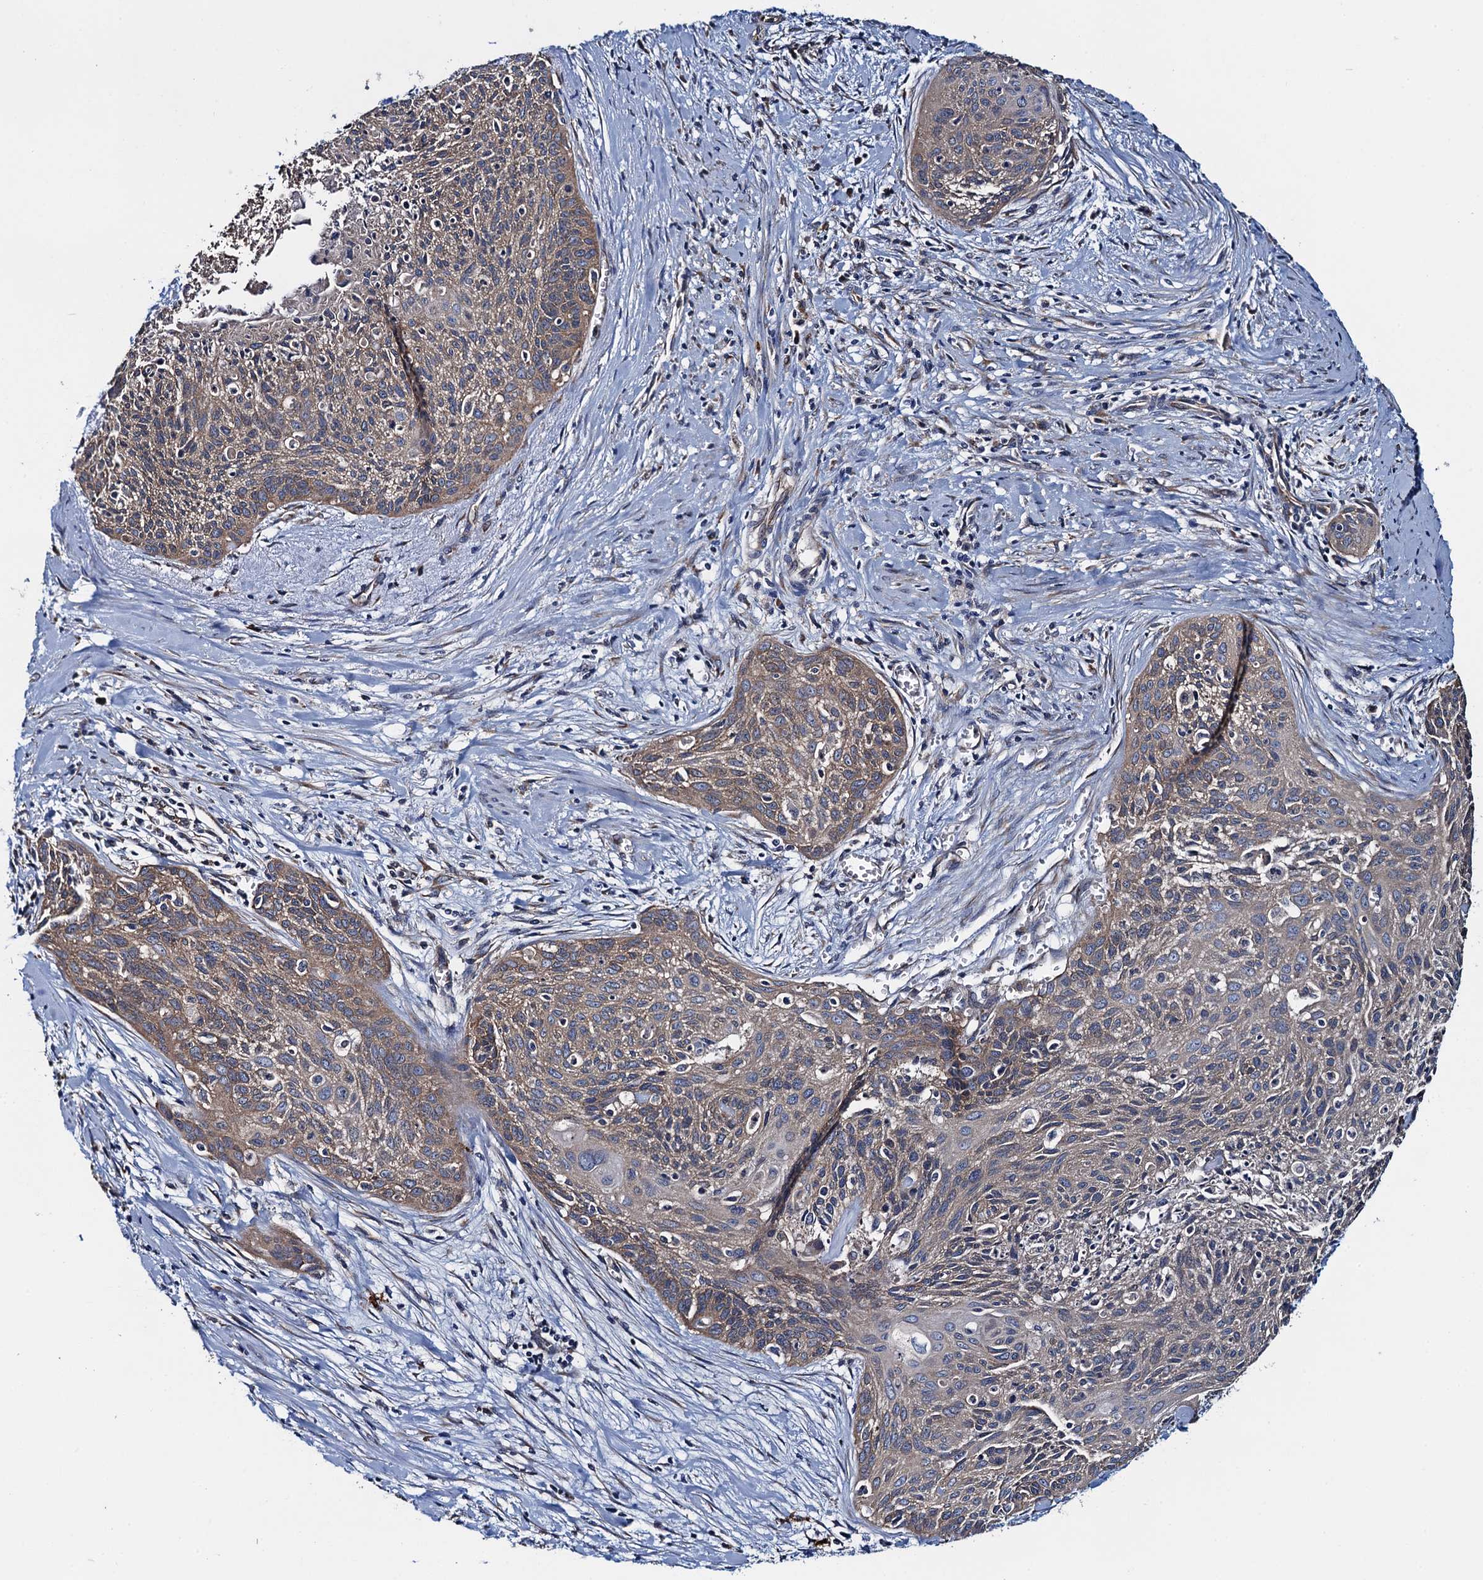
{"staining": {"intensity": "weak", "quantity": ">75%", "location": "cytoplasmic/membranous"}, "tissue": "cervical cancer", "cell_type": "Tumor cells", "image_type": "cancer", "snomed": [{"axis": "morphology", "description": "Squamous cell carcinoma, NOS"}, {"axis": "topography", "description": "Cervix"}], "caption": "Immunohistochemical staining of squamous cell carcinoma (cervical) demonstrates weak cytoplasmic/membranous protein positivity in about >75% of tumor cells.", "gene": "ADCY9", "patient": {"sex": "female", "age": 55}}